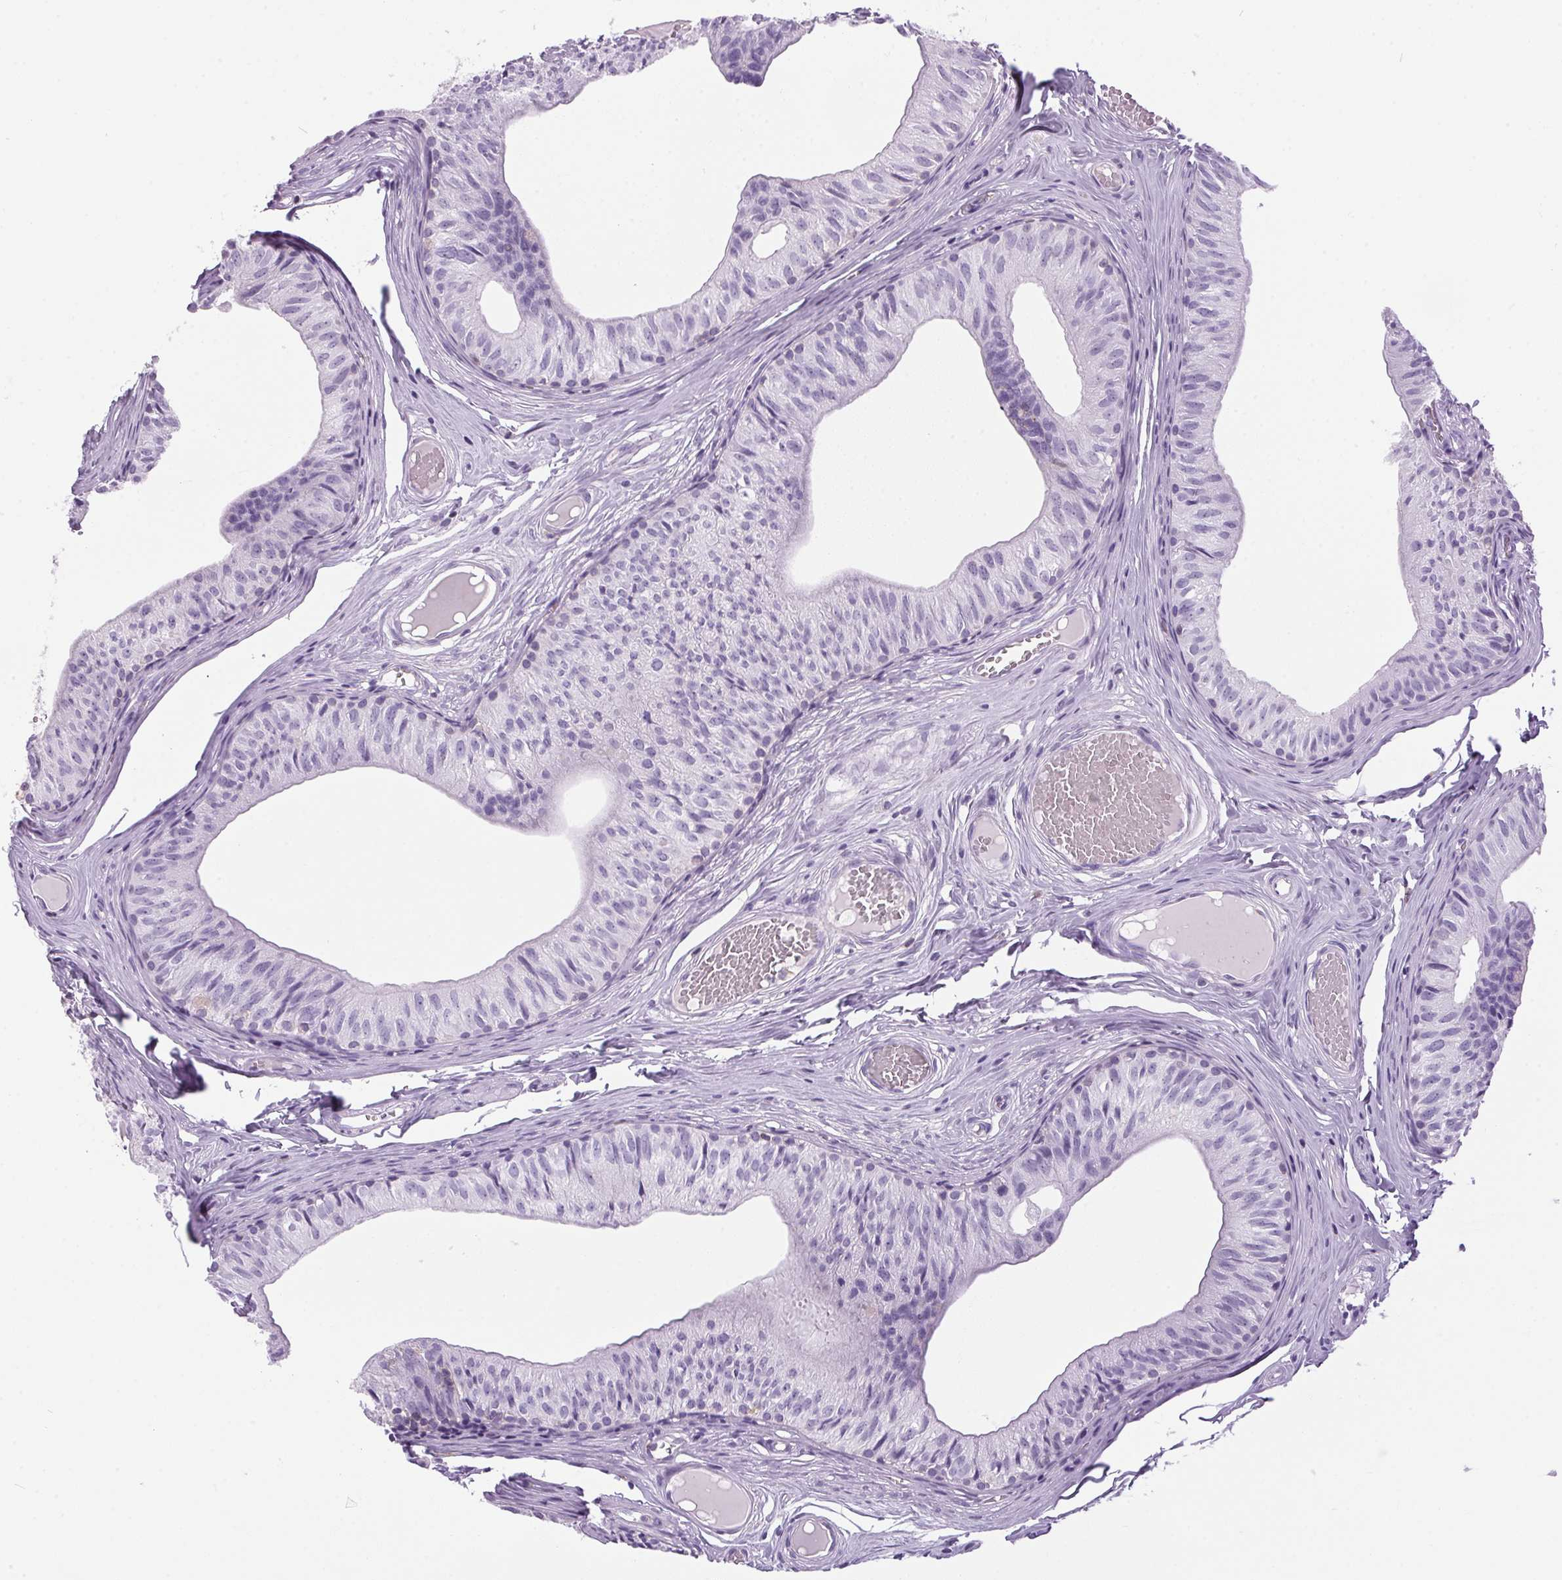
{"staining": {"intensity": "negative", "quantity": "none", "location": "none"}, "tissue": "epididymis", "cell_type": "Glandular cells", "image_type": "normal", "snomed": [{"axis": "morphology", "description": "Normal tissue, NOS"}, {"axis": "topography", "description": "Epididymis"}], "caption": "Immunohistochemical staining of normal epididymis shows no significant positivity in glandular cells.", "gene": "S100A2", "patient": {"sex": "male", "age": 25}}